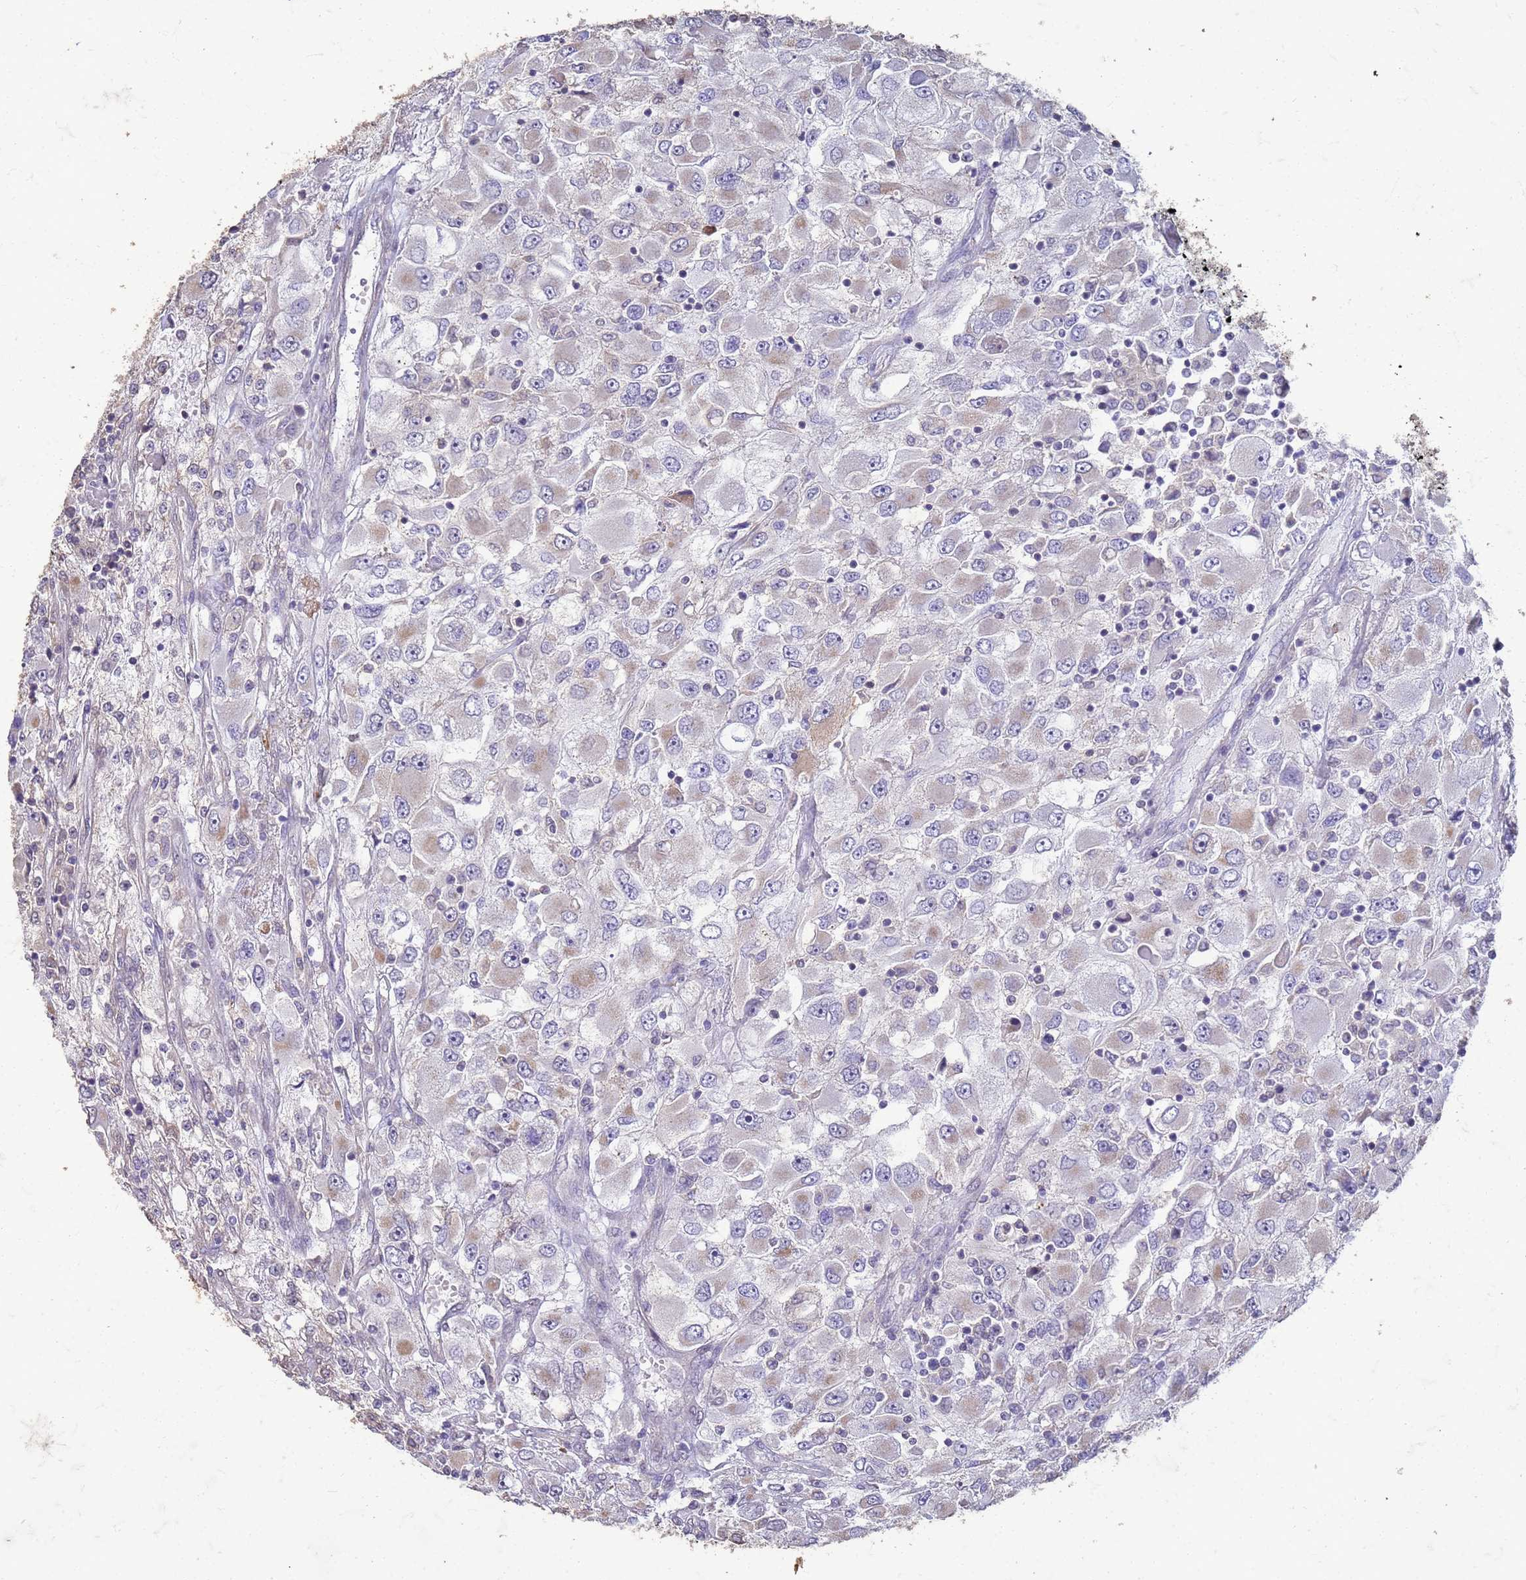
{"staining": {"intensity": "weak", "quantity": "<25%", "location": "cytoplasmic/membranous"}, "tissue": "renal cancer", "cell_type": "Tumor cells", "image_type": "cancer", "snomed": [{"axis": "morphology", "description": "Adenocarcinoma, NOS"}, {"axis": "topography", "description": "Kidney"}], "caption": "A high-resolution histopathology image shows immunohistochemistry (IHC) staining of renal cancer (adenocarcinoma), which displays no significant expression in tumor cells.", "gene": "SLC25A15", "patient": {"sex": "female", "age": 52}}